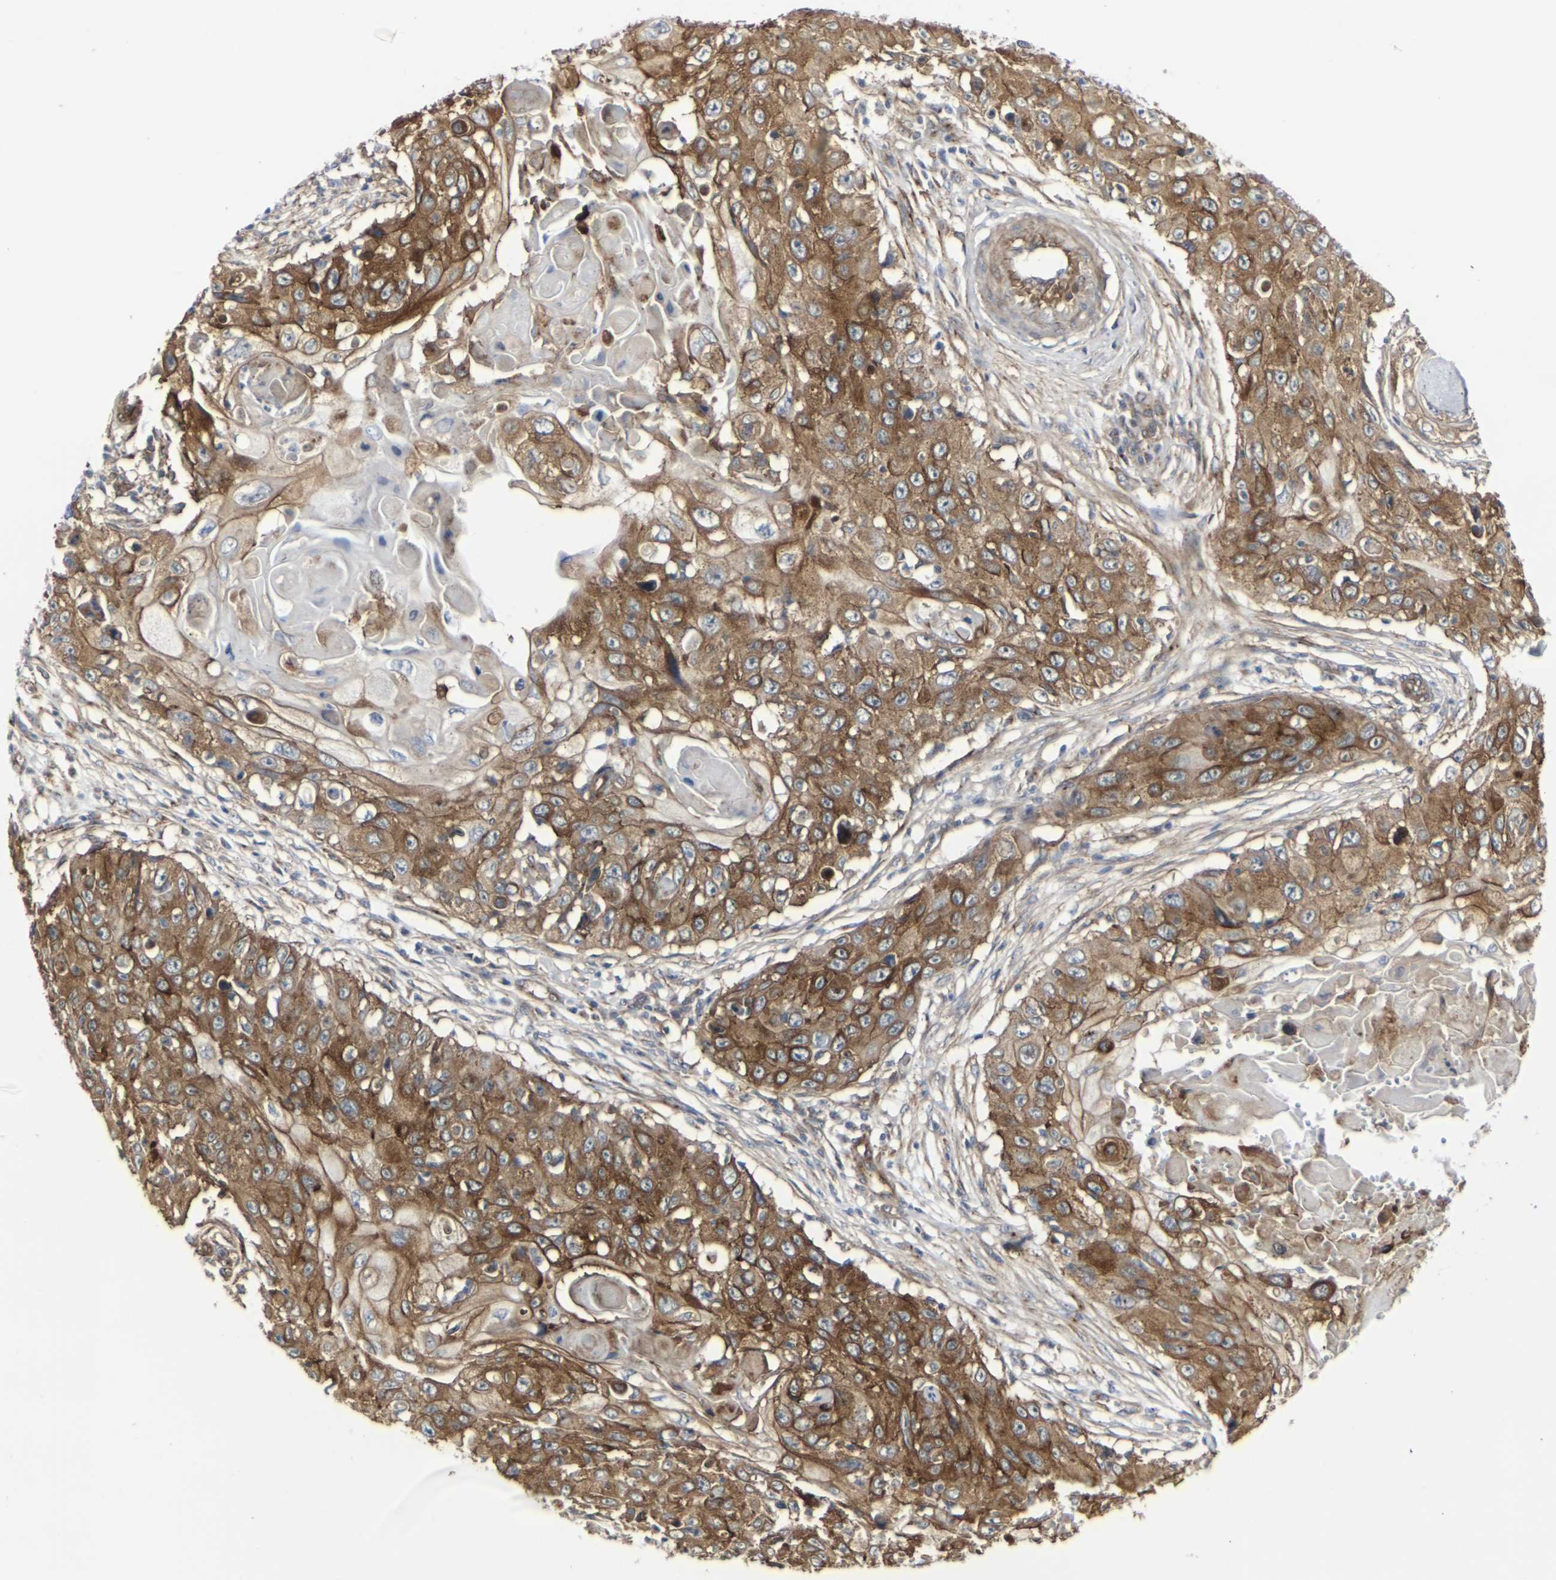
{"staining": {"intensity": "moderate", "quantity": ">75%", "location": "cytoplasmic/membranous"}, "tissue": "skin cancer", "cell_type": "Tumor cells", "image_type": "cancer", "snomed": [{"axis": "morphology", "description": "Squamous cell carcinoma, NOS"}, {"axis": "topography", "description": "Skin"}], "caption": "The image displays staining of skin cancer (squamous cell carcinoma), revealing moderate cytoplasmic/membranous protein positivity (brown color) within tumor cells.", "gene": "MYOF", "patient": {"sex": "male", "age": 86}}